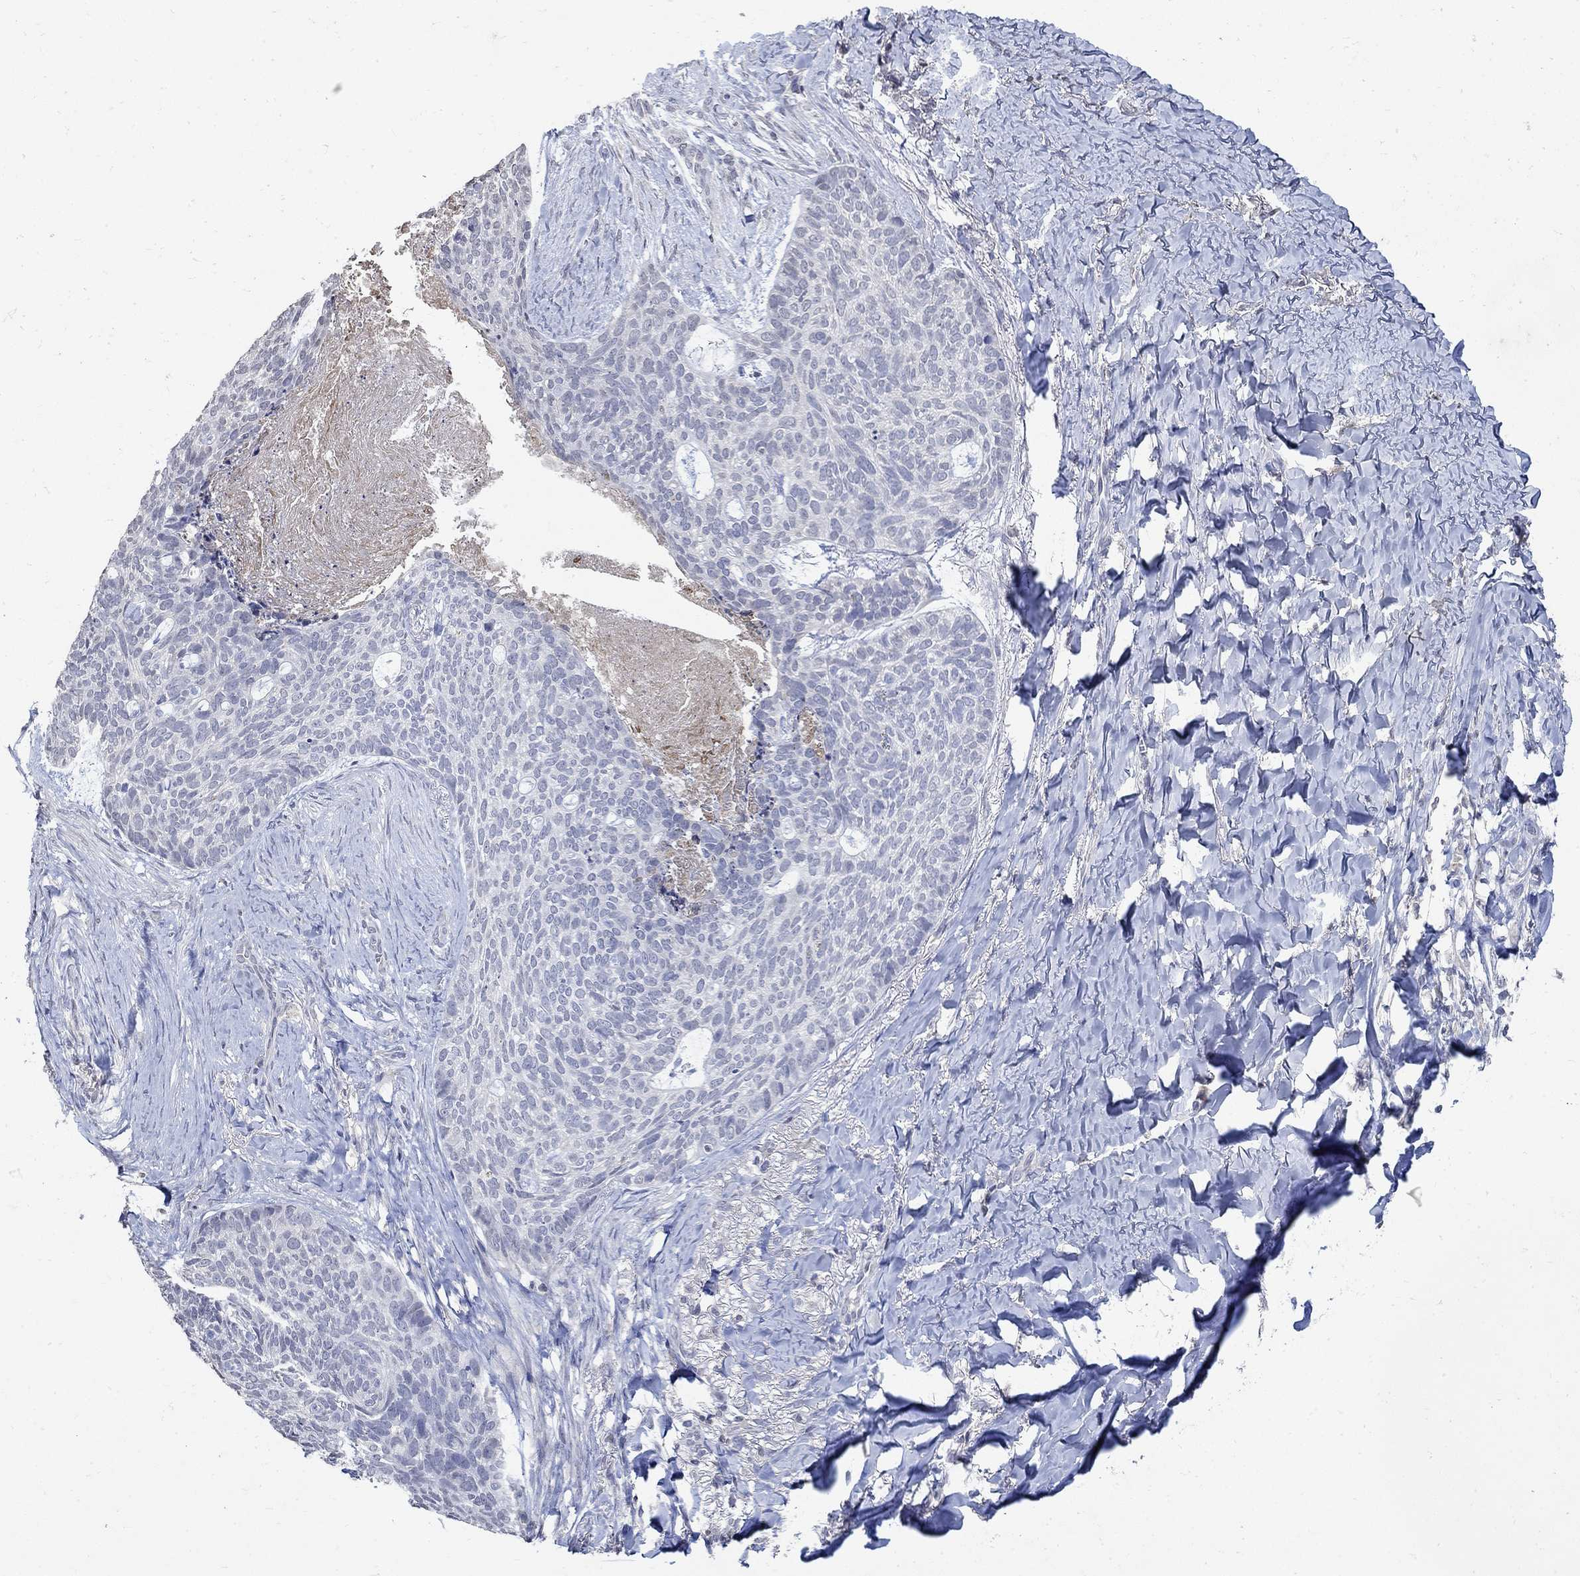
{"staining": {"intensity": "negative", "quantity": "none", "location": "none"}, "tissue": "skin cancer", "cell_type": "Tumor cells", "image_type": "cancer", "snomed": [{"axis": "morphology", "description": "Basal cell carcinoma"}, {"axis": "topography", "description": "Skin"}], "caption": "IHC photomicrograph of human skin cancer stained for a protein (brown), which displays no staining in tumor cells.", "gene": "TMEM169", "patient": {"sex": "female", "age": 69}}